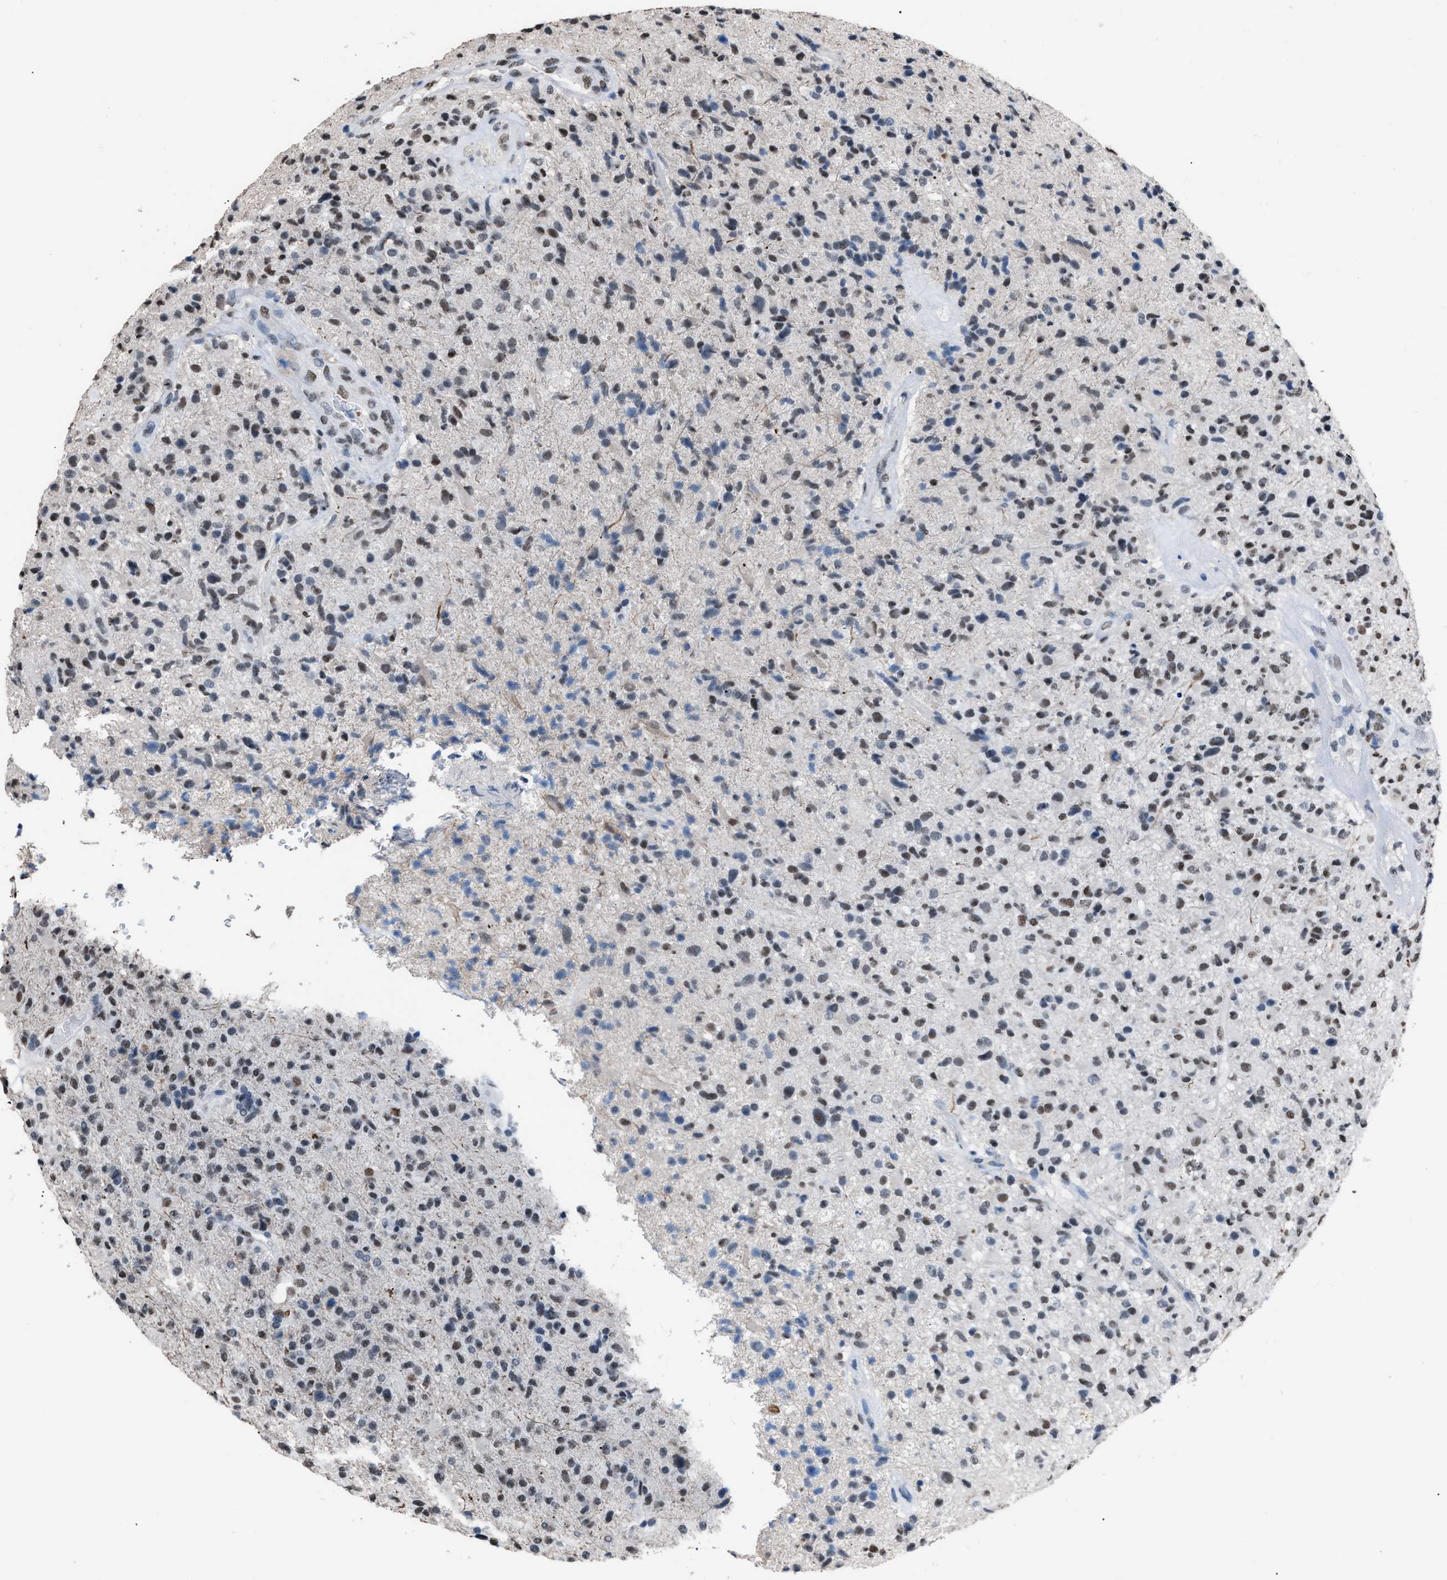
{"staining": {"intensity": "moderate", "quantity": "<25%", "location": "nuclear"}, "tissue": "glioma", "cell_type": "Tumor cells", "image_type": "cancer", "snomed": [{"axis": "morphology", "description": "Glioma, malignant, High grade"}, {"axis": "topography", "description": "Brain"}], "caption": "Immunohistochemical staining of glioma exhibits moderate nuclear protein staining in approximately <25% of tumor cells. The staining is performed using DAB brown chromogen to label protein expression. The nuclei are counter-stained blue using hematoxylin.", "gene": "CCAR2", "patient": {"sex": "male", "age": 72}}